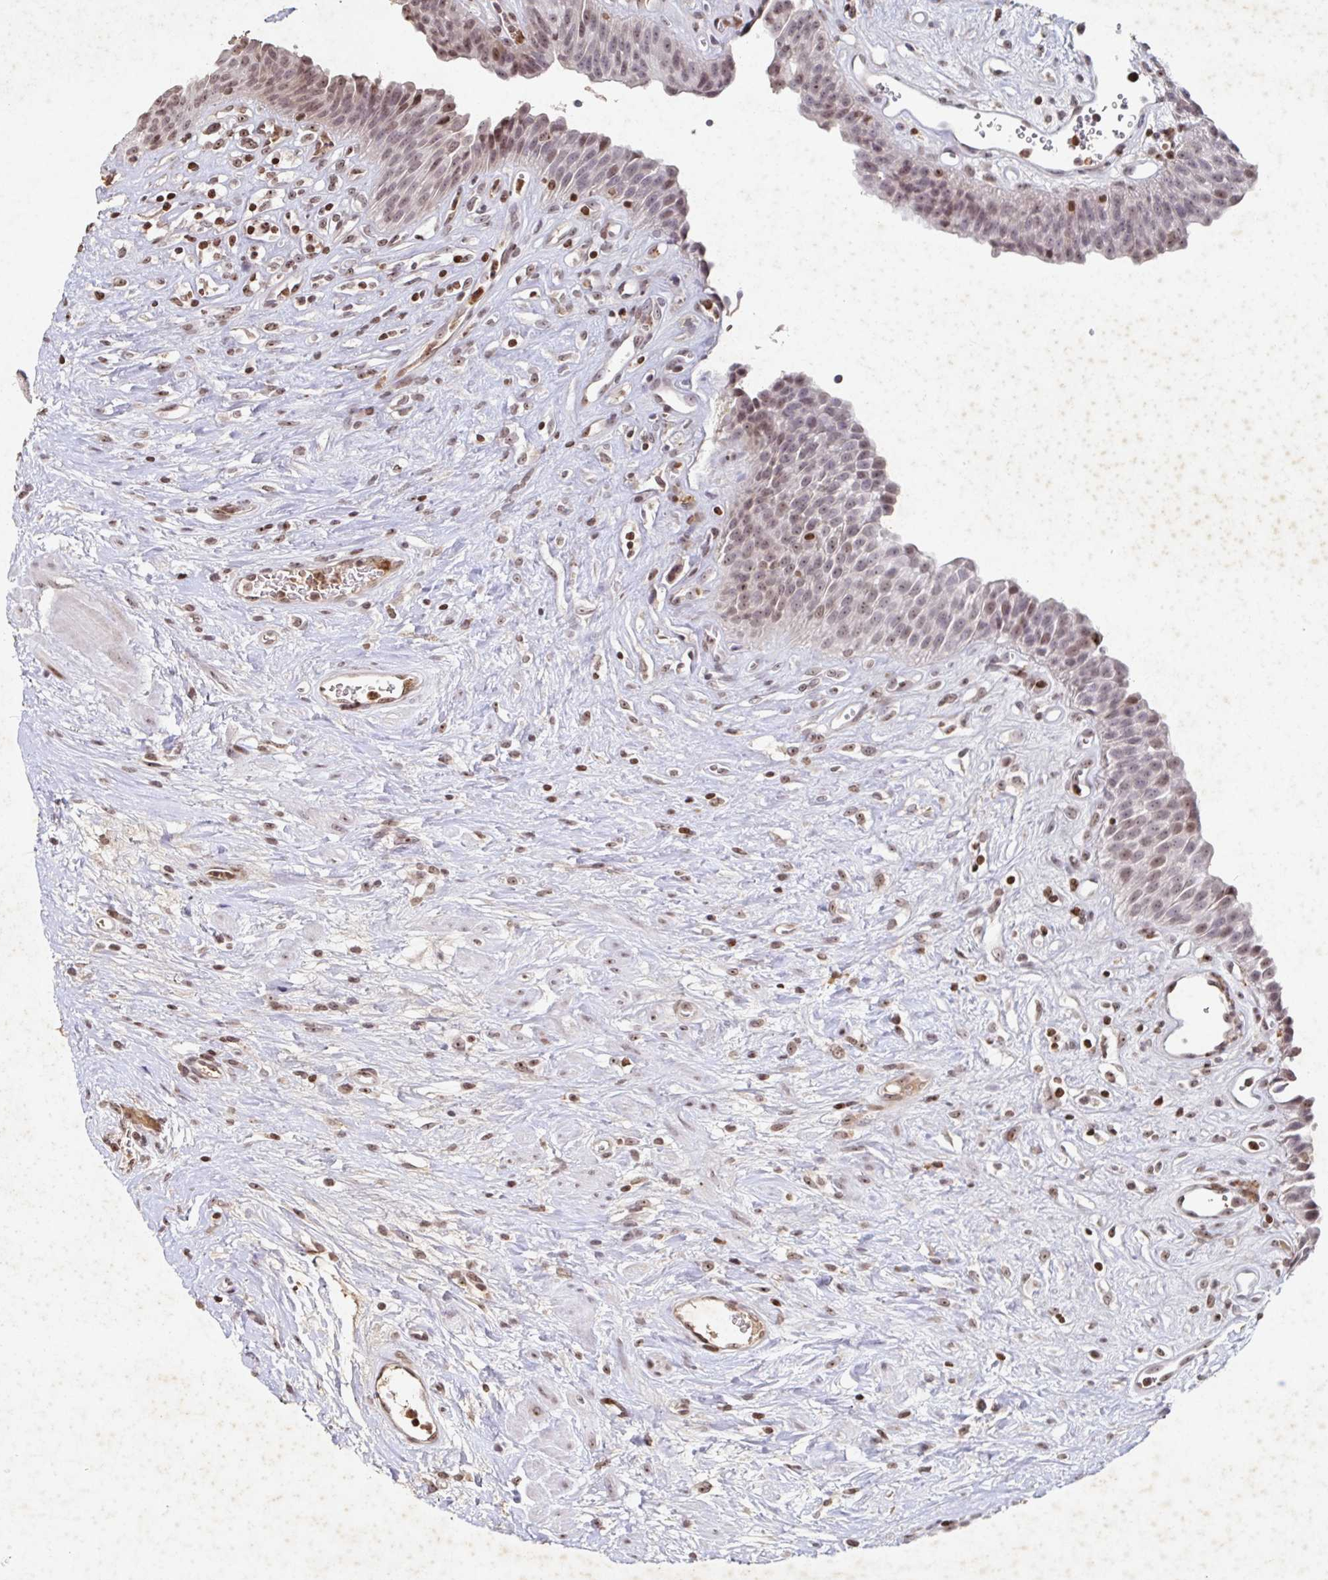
{"staining": {"intensity": "moderate", "quantity": ">75%", "location": "nuclear"}, "tissue": "urinary bladder", "cell_type": "Urothelial cells", "image_type": "normal", "snomed": [{"axis": "morphology", "description": "Normal tissue, NOS"}, {"axis": "topography", "description": "Urinary bladder"}], "caption": "Immunohistochemical staining of unremarkable human urinary bladder displays >75% levels of moderate nuclear protein staining in about >75% of urothelial cells.", "gene": "C19orf53", "patient": {"sex": "female", "age": 56}}